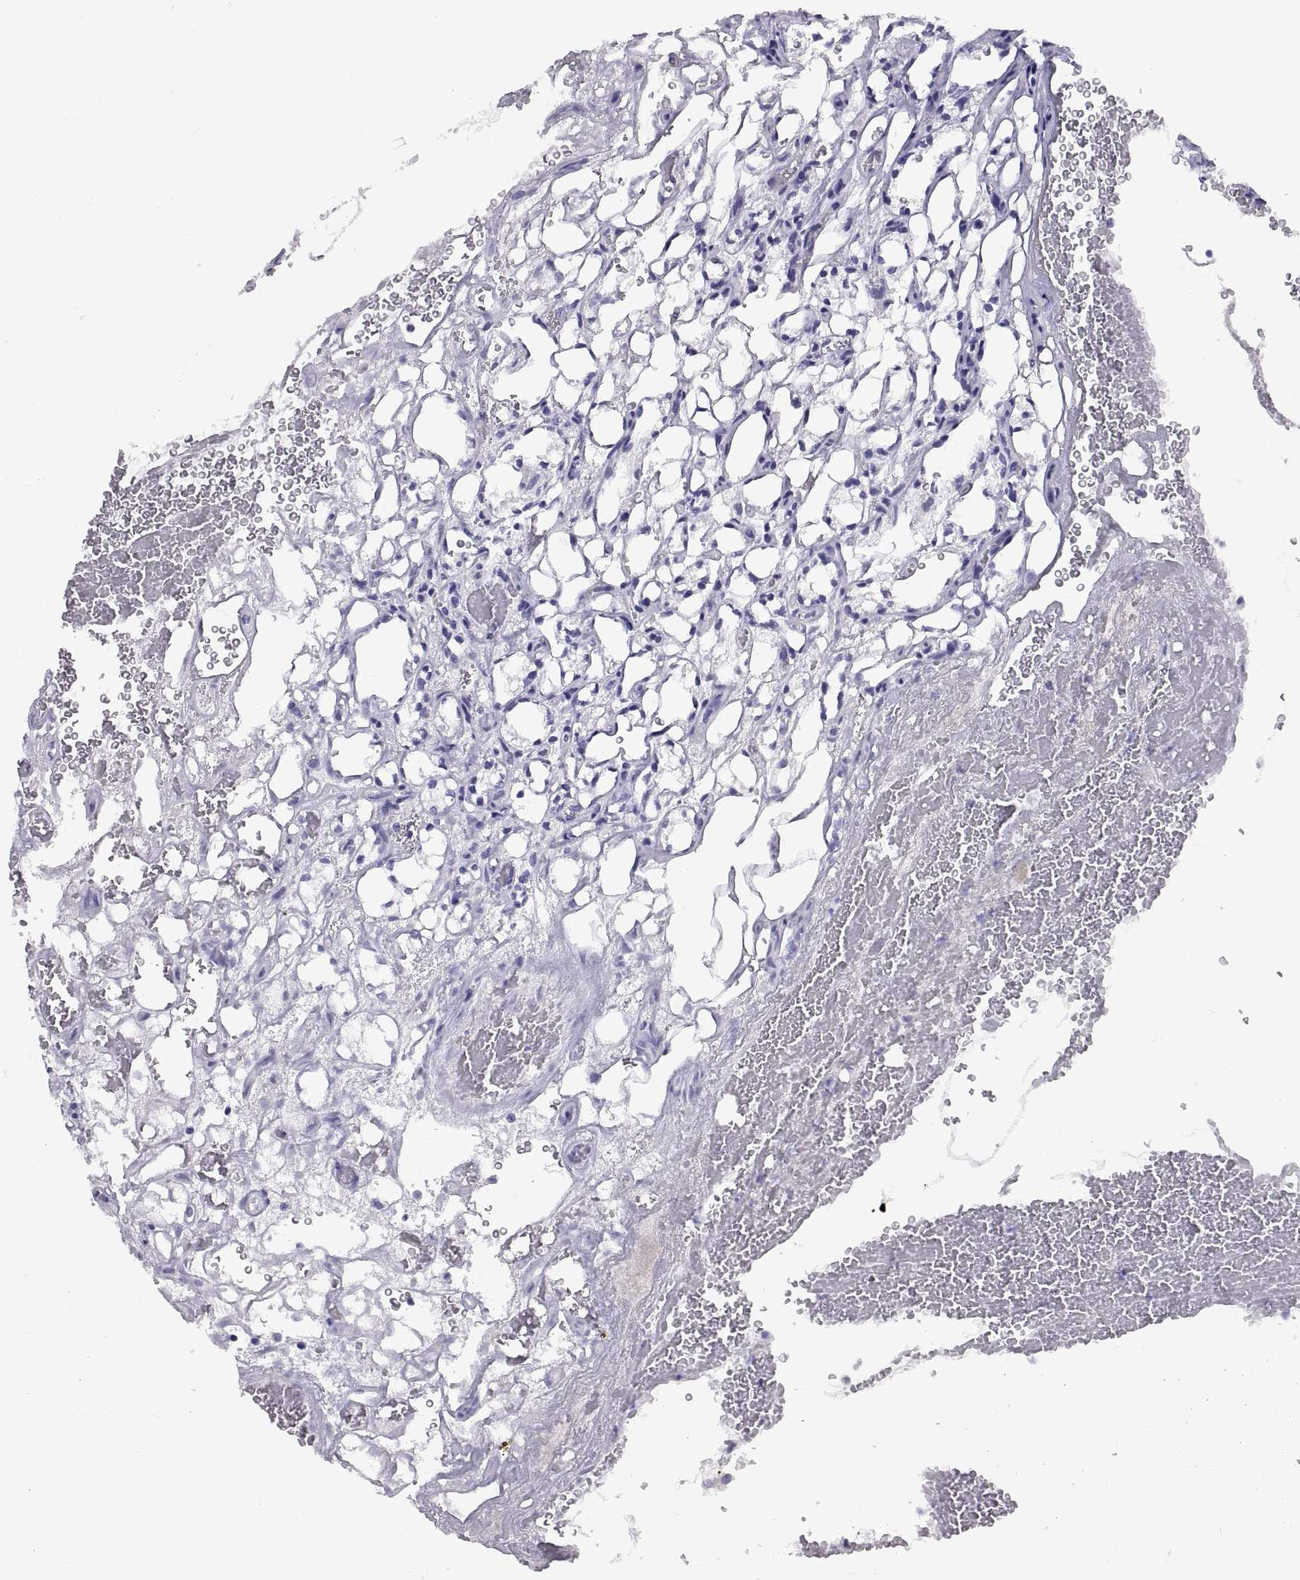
{"staining": {"intensity": "negative", "quantity": "none", "location": "none"}, "tissue": "renal cancer", "cell_type": "Tumor cells", "image_type": "cancer", "snomed": [{"axis": "morphology", "description": "Adenocarcinoma, NOS"}, {"axis": "topography", "description": "Kidney"}], "caption": "DAB immunohistochemical staining of human renal adenocarcinoma displays no significant expression in tumor cells.", "gene": "RGS20", "patient": {"sex": "female", "age": 69}}